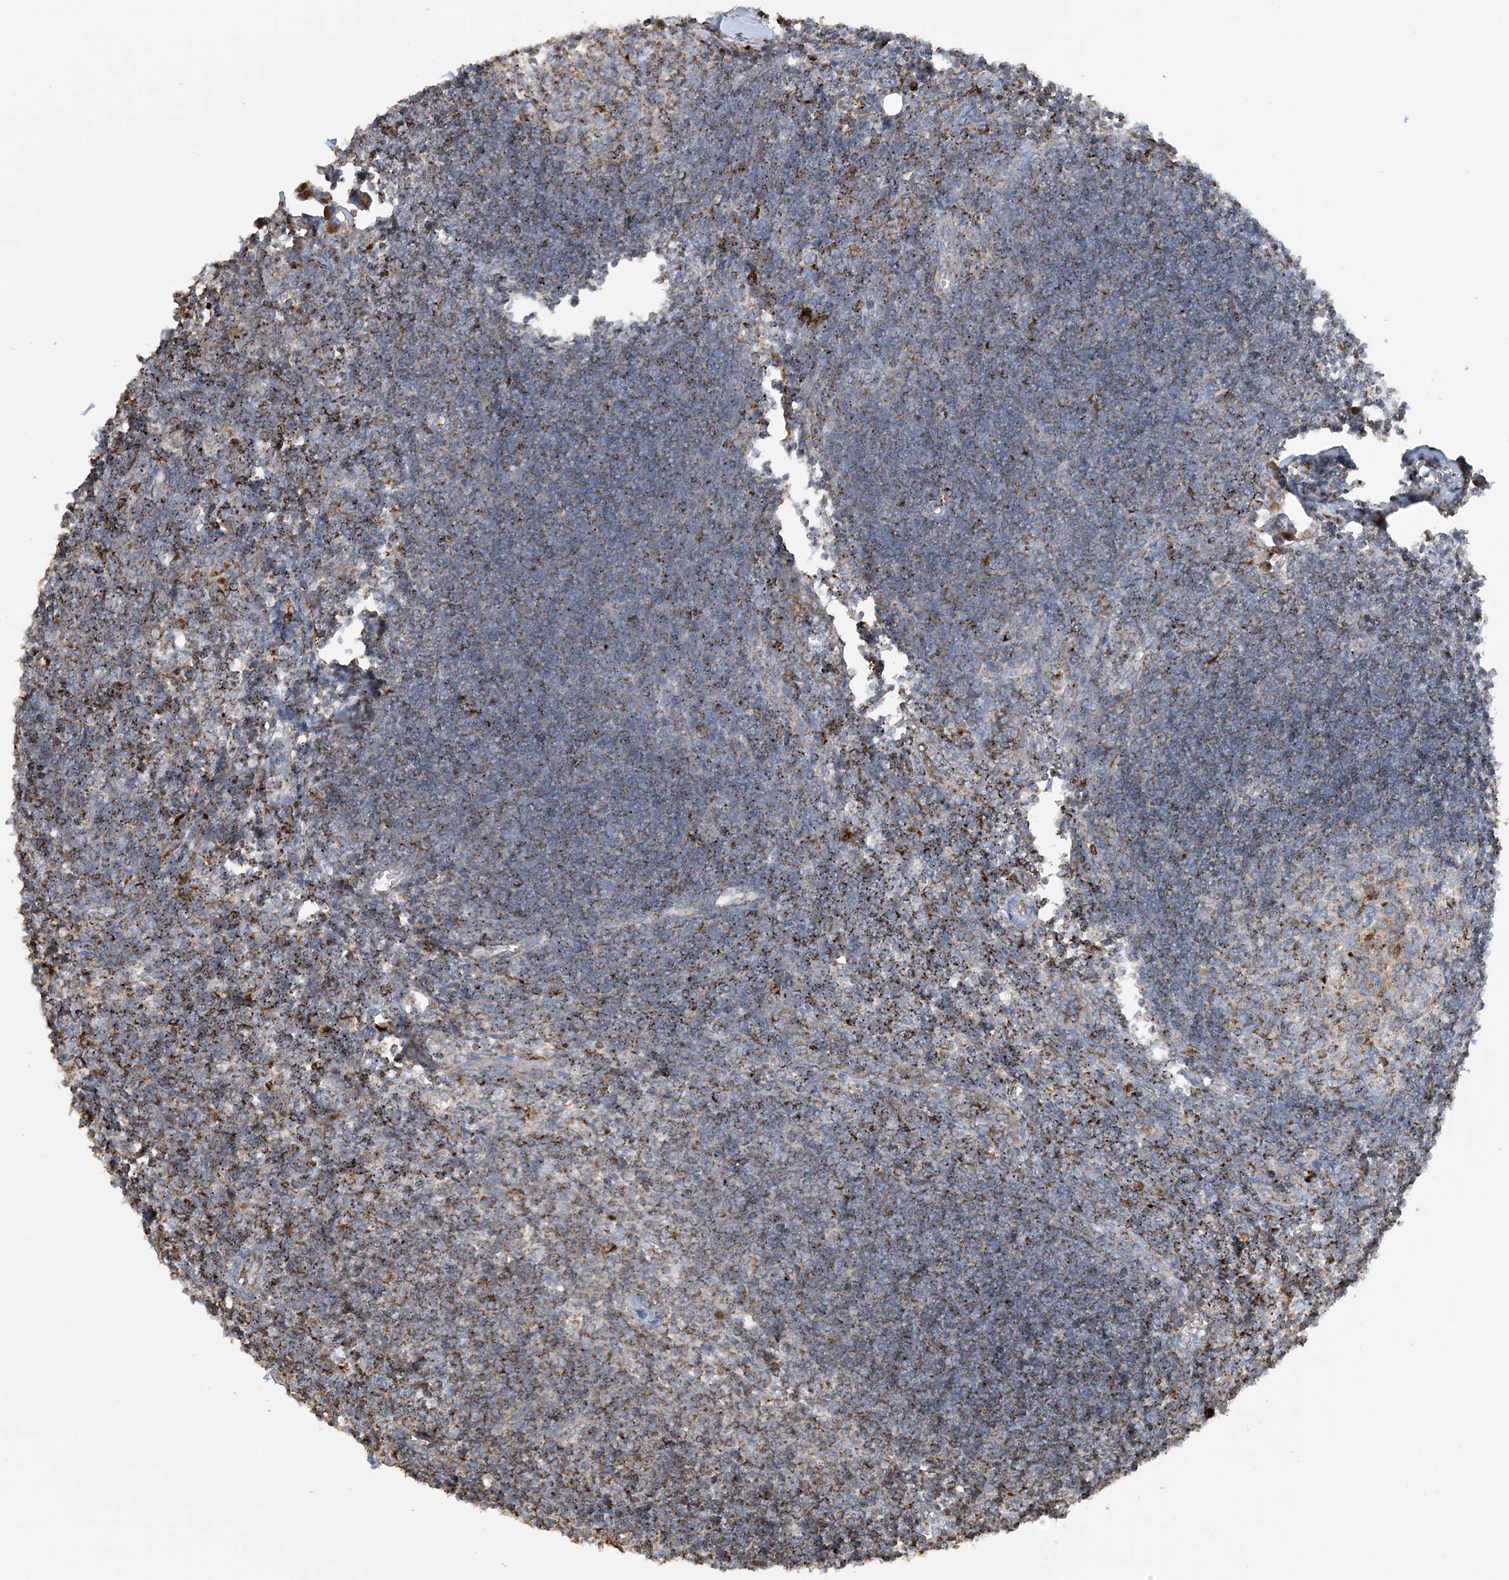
{"staining": {"intensity": "moderate", "quantity": "25%-75%", "location": "cytoplasmic/membranous"}, "tissue": "lymph node", "cell_type": "Germinal center cells", "image_type": "normal", "snomed": [{"axis": "morphology", "description": "Normal tissue, NOS"}, {"axis": "morphology", "description": "Malignant melanoma, Metastatic site"}, {"axis": "topography", "description": "Lymph node"}], "caption": "High-power microscopy captured an IHC micrograph of benign lymph node, revealing moderate cytoplasmic/membranous positivity in approximately 25%-75% of germinal center cells.", "gene": "AGA", "patient": {"sex": "male", "age": 41}}